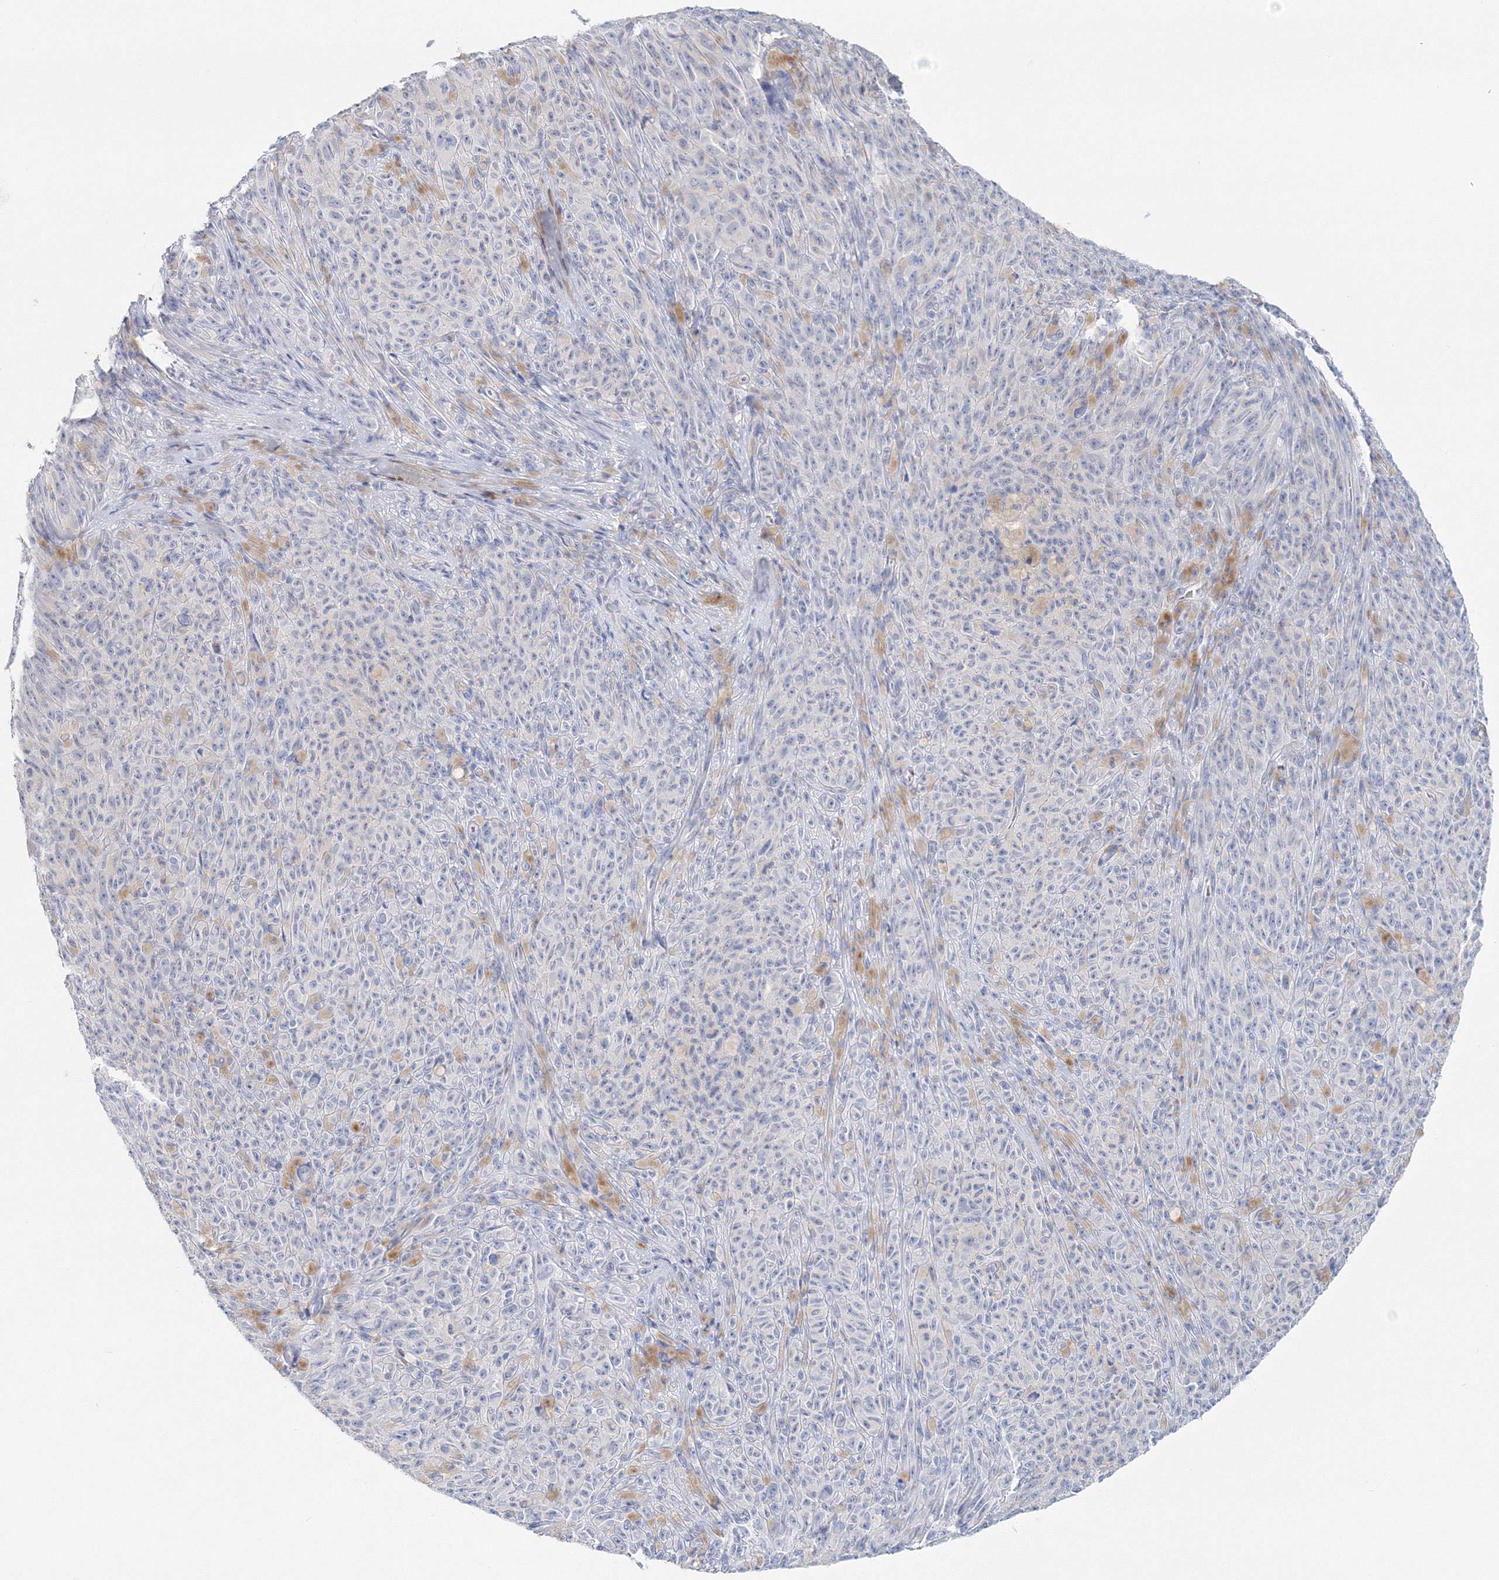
{"staining": {"intensity": "negative", "quantity": "none", "location": "none"}, "tissue": "melanoma", "cell_type": "Tumor cells", "image_type": "cancer", "snomed": [{"axis": "morphology", "description": "Malignant melanoma, NOS"}, {"axis": "topography", "description": "Skin"}], "caption": "Immunohistochemical staining of malignant melanoma exhibits no significant staining in tumor cells. Brightfield microscopy of immunohistochemistry (IHC) stained with DAB (3,3'-diaminobenzidine) (brown) and hematoxylin (blue), captured at high magnification.", "gene": "VSIG1", "patient": {"sex": "female", "age": 82}}